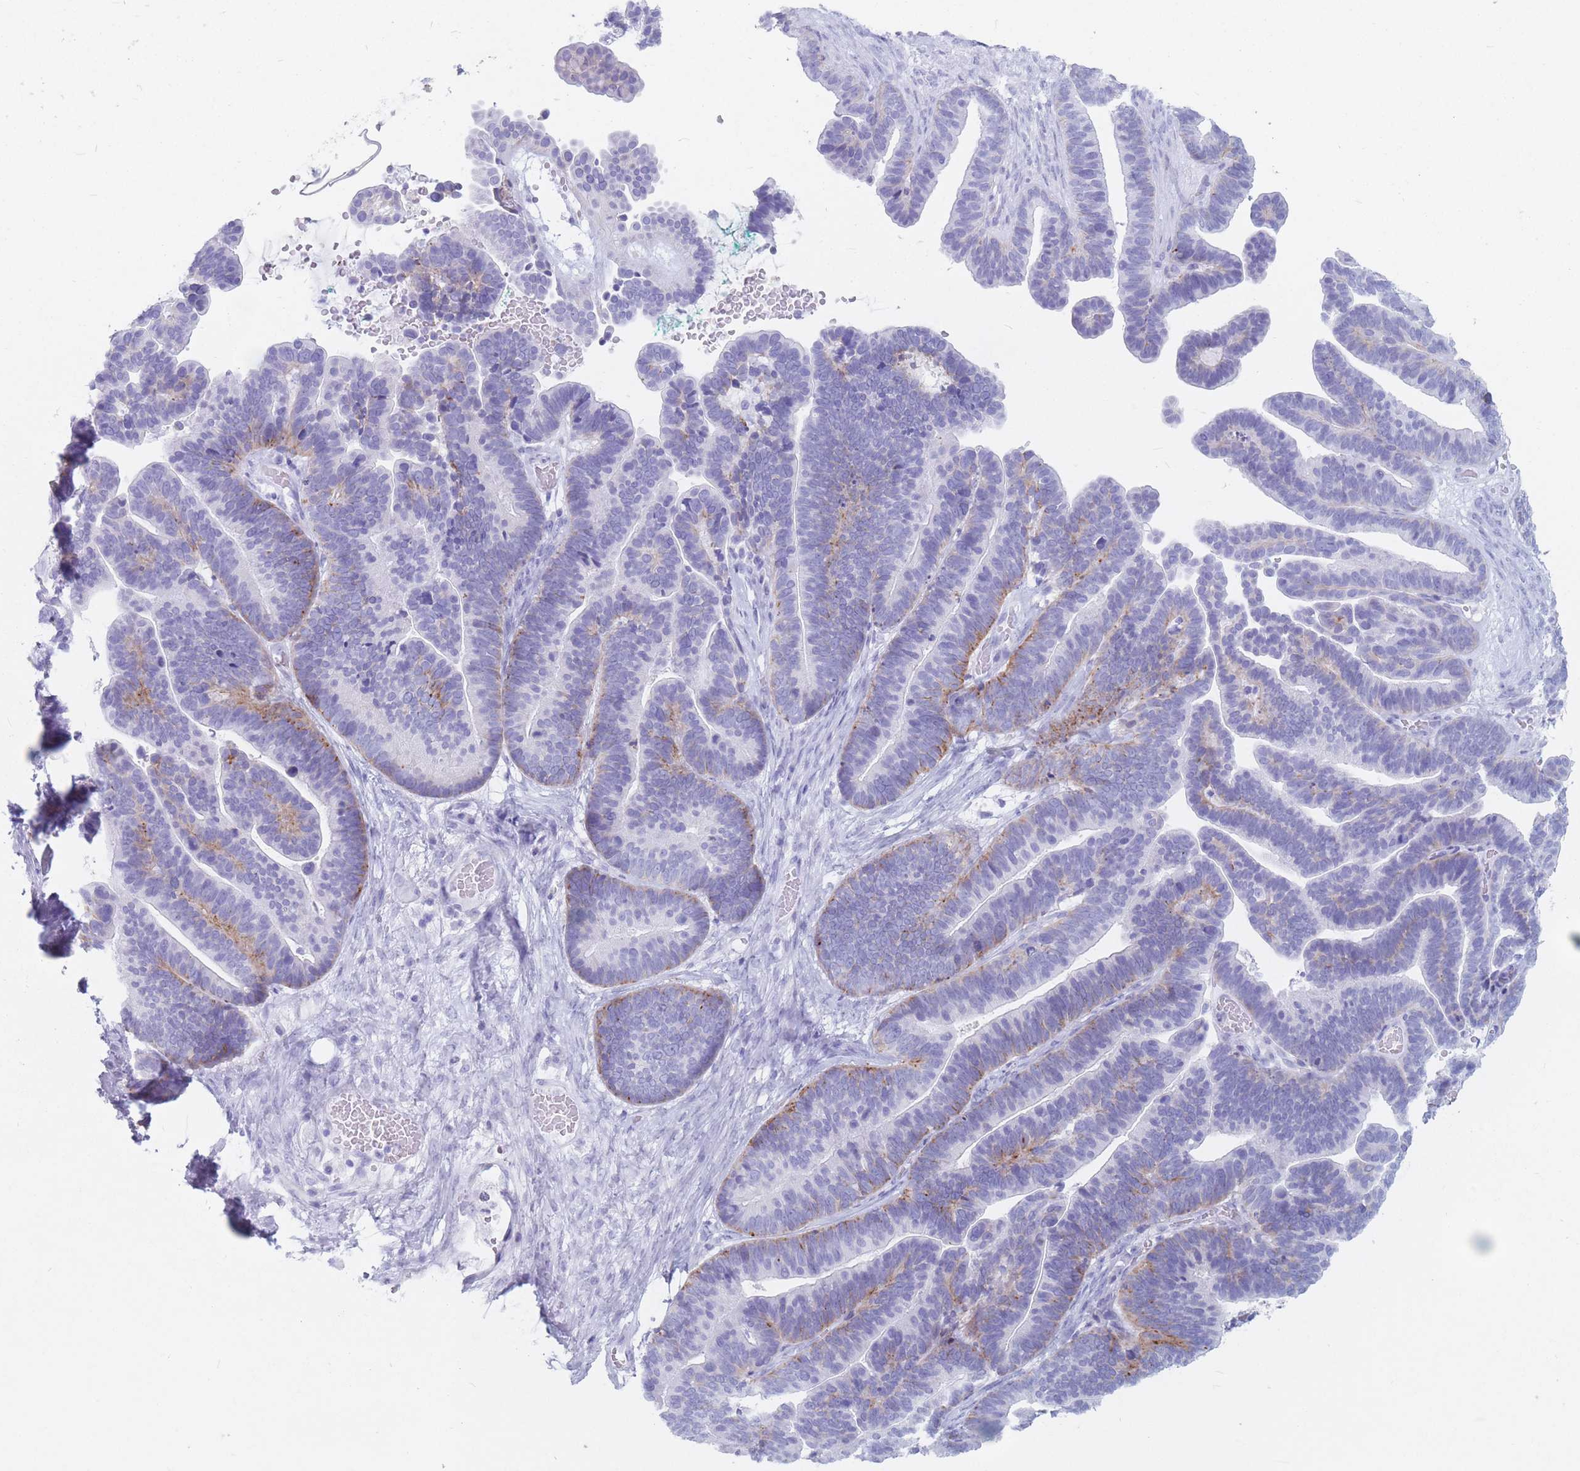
{"staining": {"intensity": "moderate", "quantity": "<25%", "location": "cytoplasmic/membranous"}, "tissue": "ovarian cancer", "cell_type": "Tumor cells", "image_type": "cancer", "snomed": [{"axis": "morphology", "description": "Cystadenocarcinoma, serous, NOS"}, {"axis": "topography", "description": "Ovary"}], "caption": "Protein staining by IHC shows moderate cytoplasmic/membranous expression in approximately <25% of tumor cells in serous cystadenocarcinoma (ovarian).", "gene": "ST3GAL5", "patient": {"sex": "female", "age": 56}}